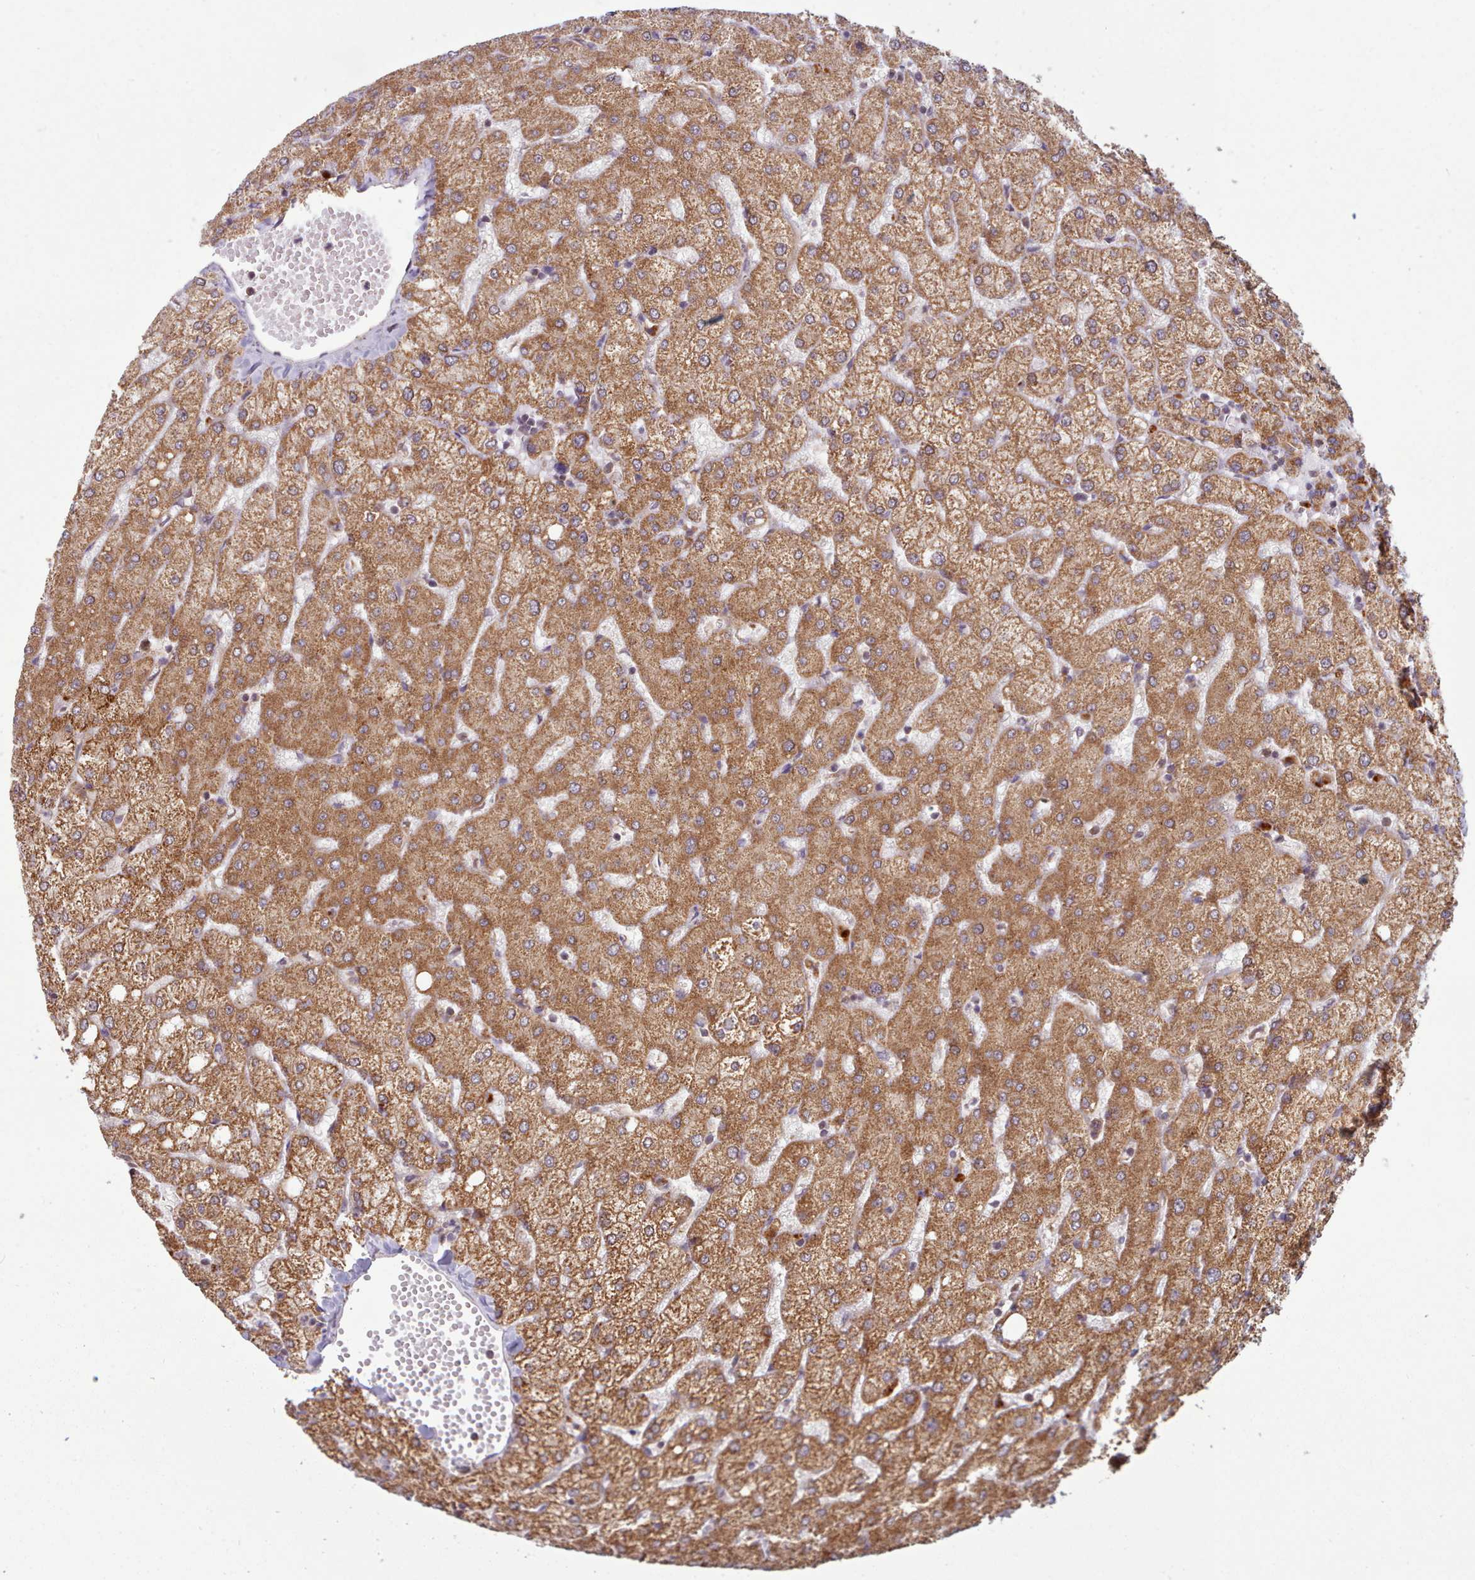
{"staining": {"intensity": "weak", "quantity": ">75%", "location": "cytoplasmic/membranous"}, "tissue": "liver", "cell_type": "Cholangiocytes", "image_type": "normal", "snomed": [{"axis": "morphology", "description": "Normal tissue, NOS"}, {"axis": "topography", "description": "Liver"}], "caption": "Immunohistochemistry (DAB) staining of unremarkable human liver reveals weak cytoplasmic/membranous protein staining in about >75% of cholangiocytes. The staining is performed using DAB (3,3'-diaminobenzidine) brown chromogen to label protein expression. The nuclei are counter-stained blue using hematoxylin.", "gene": "CRYBG1", "patient": {"sex": "female", "age": 54}}